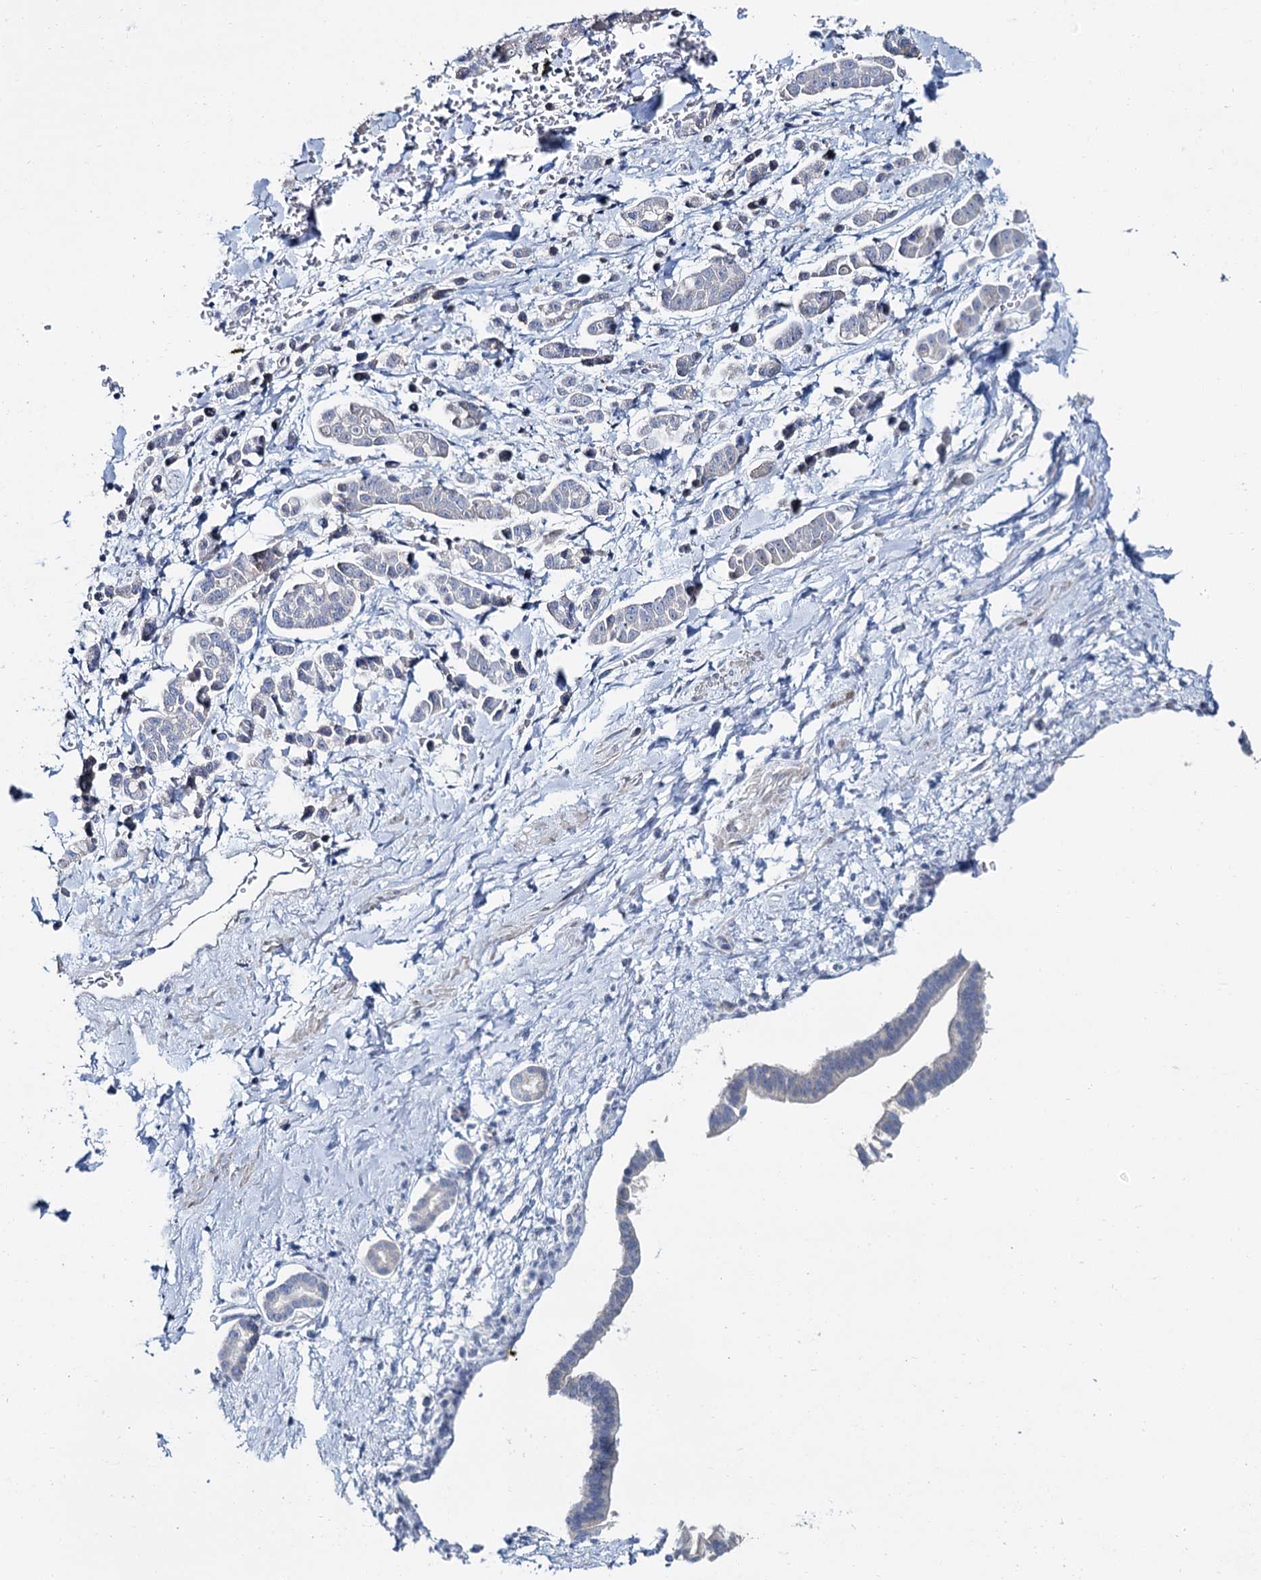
{"staining": {"intensity": "negative", "quantity": "none", "location": "none"}, "tissue": "pancreatic cancer", "cell_type": "Tumor cells", "image_type": "cancer", "snomed": [{"axis": "morphology", "description": "Normal tissue, NOS"}, {"axis": "morphology", "description": "Adenocarcinoma, NOS"}, {"axis": "topography", "description": "Pancreas"}], "caption": "Immunohistochemistry image of human pancreatic cancer (adenocarcinoma) stained for a protein (brown), which reveals no staining in tumor cells.", "gene": "ACRBP", "patient": {"sex": "female", "age": 64}}